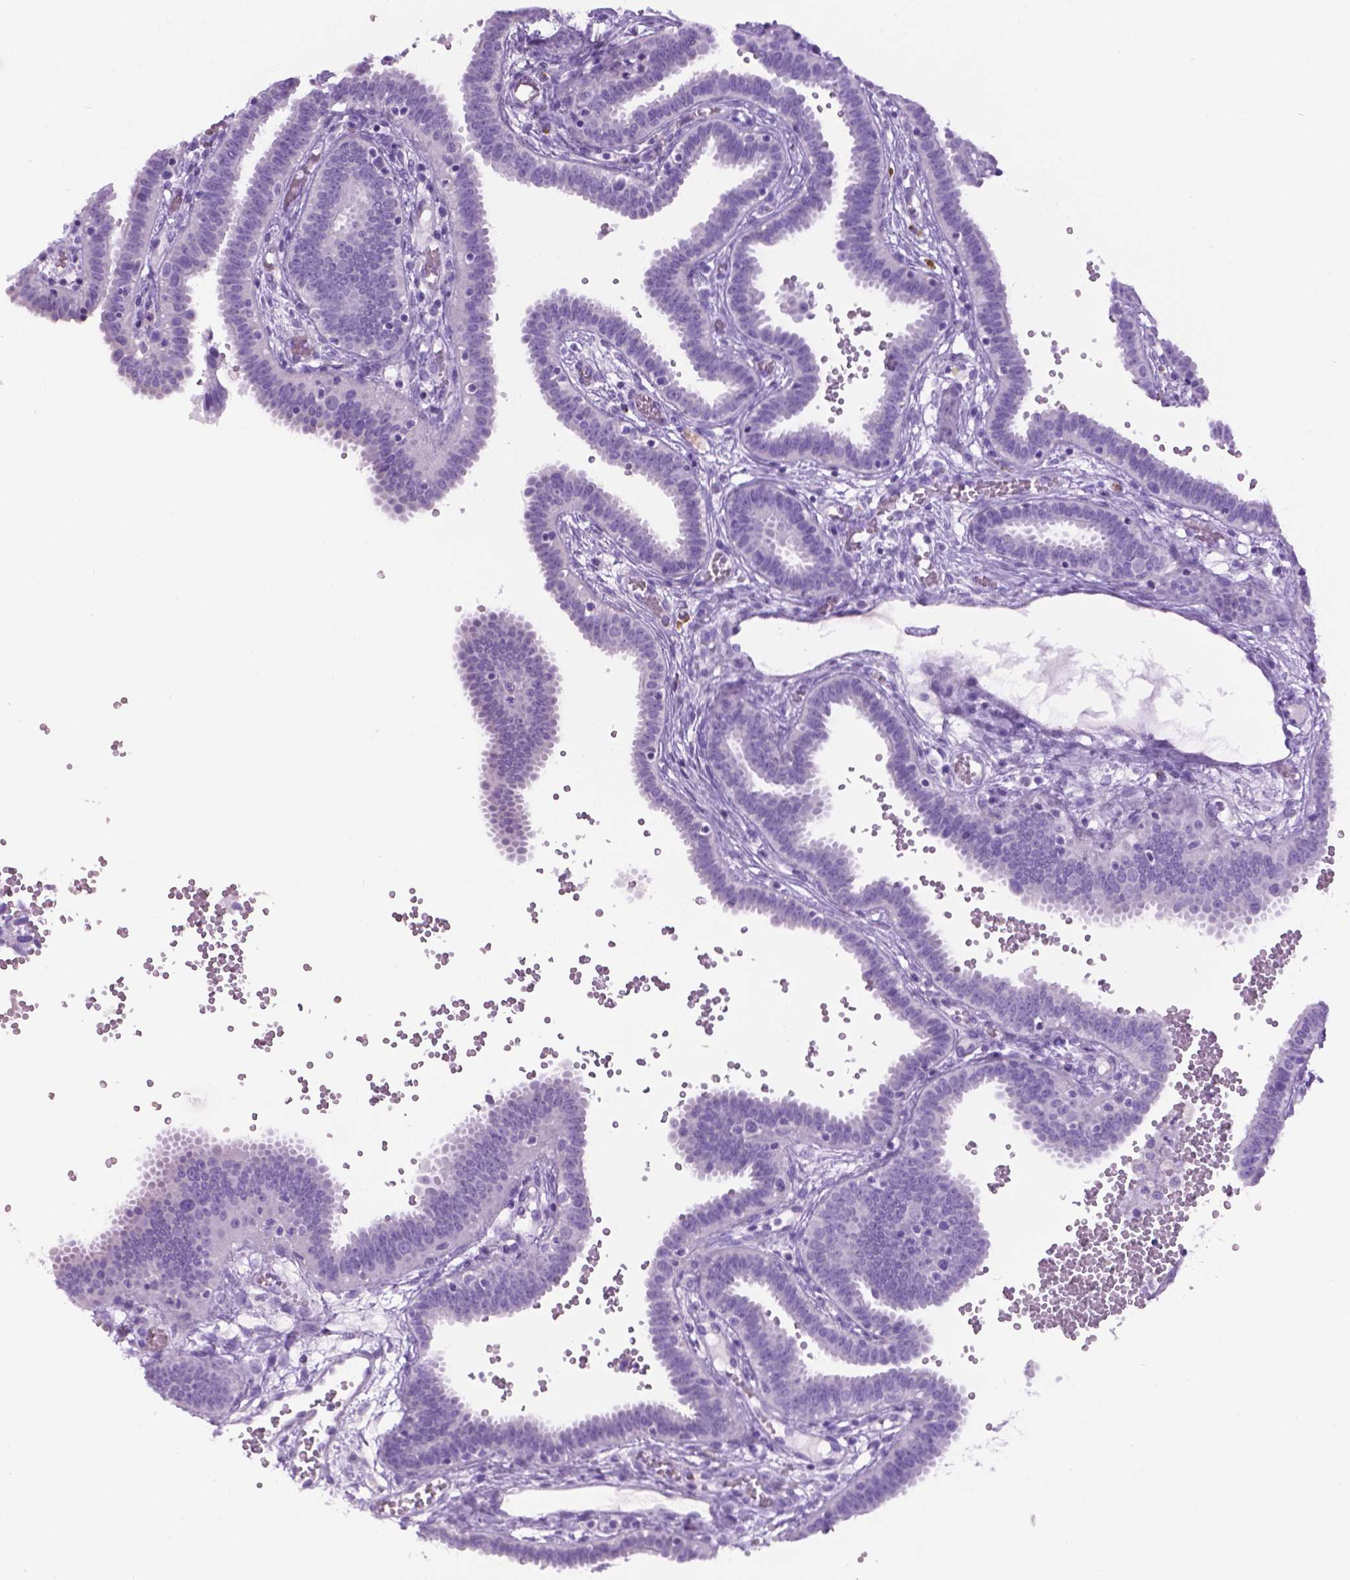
{"staining": {"intensity": "negative", "quantity": "none", "location": "none"}, "tissue": "fallopian tube", "cell_type": "Glandular cells", "image_type": "normal", "snomed": [{"axis": "morphology", "description": "Normal tissue, NOS"}, {"axis": "topography", "description": "Fallopian tube"}], "caption": "A high-resolution image shows IHC staining of normal fallopian tube, which demonstrates no significant staining in glandular cells. (DAB (3,3'-diaminobenzidine) immunohistochemistry (IHC) visualized using brightfield microscopy, high magnification).", "gene": "LELP1", "patient": {"sex": "female", "age": 37}}